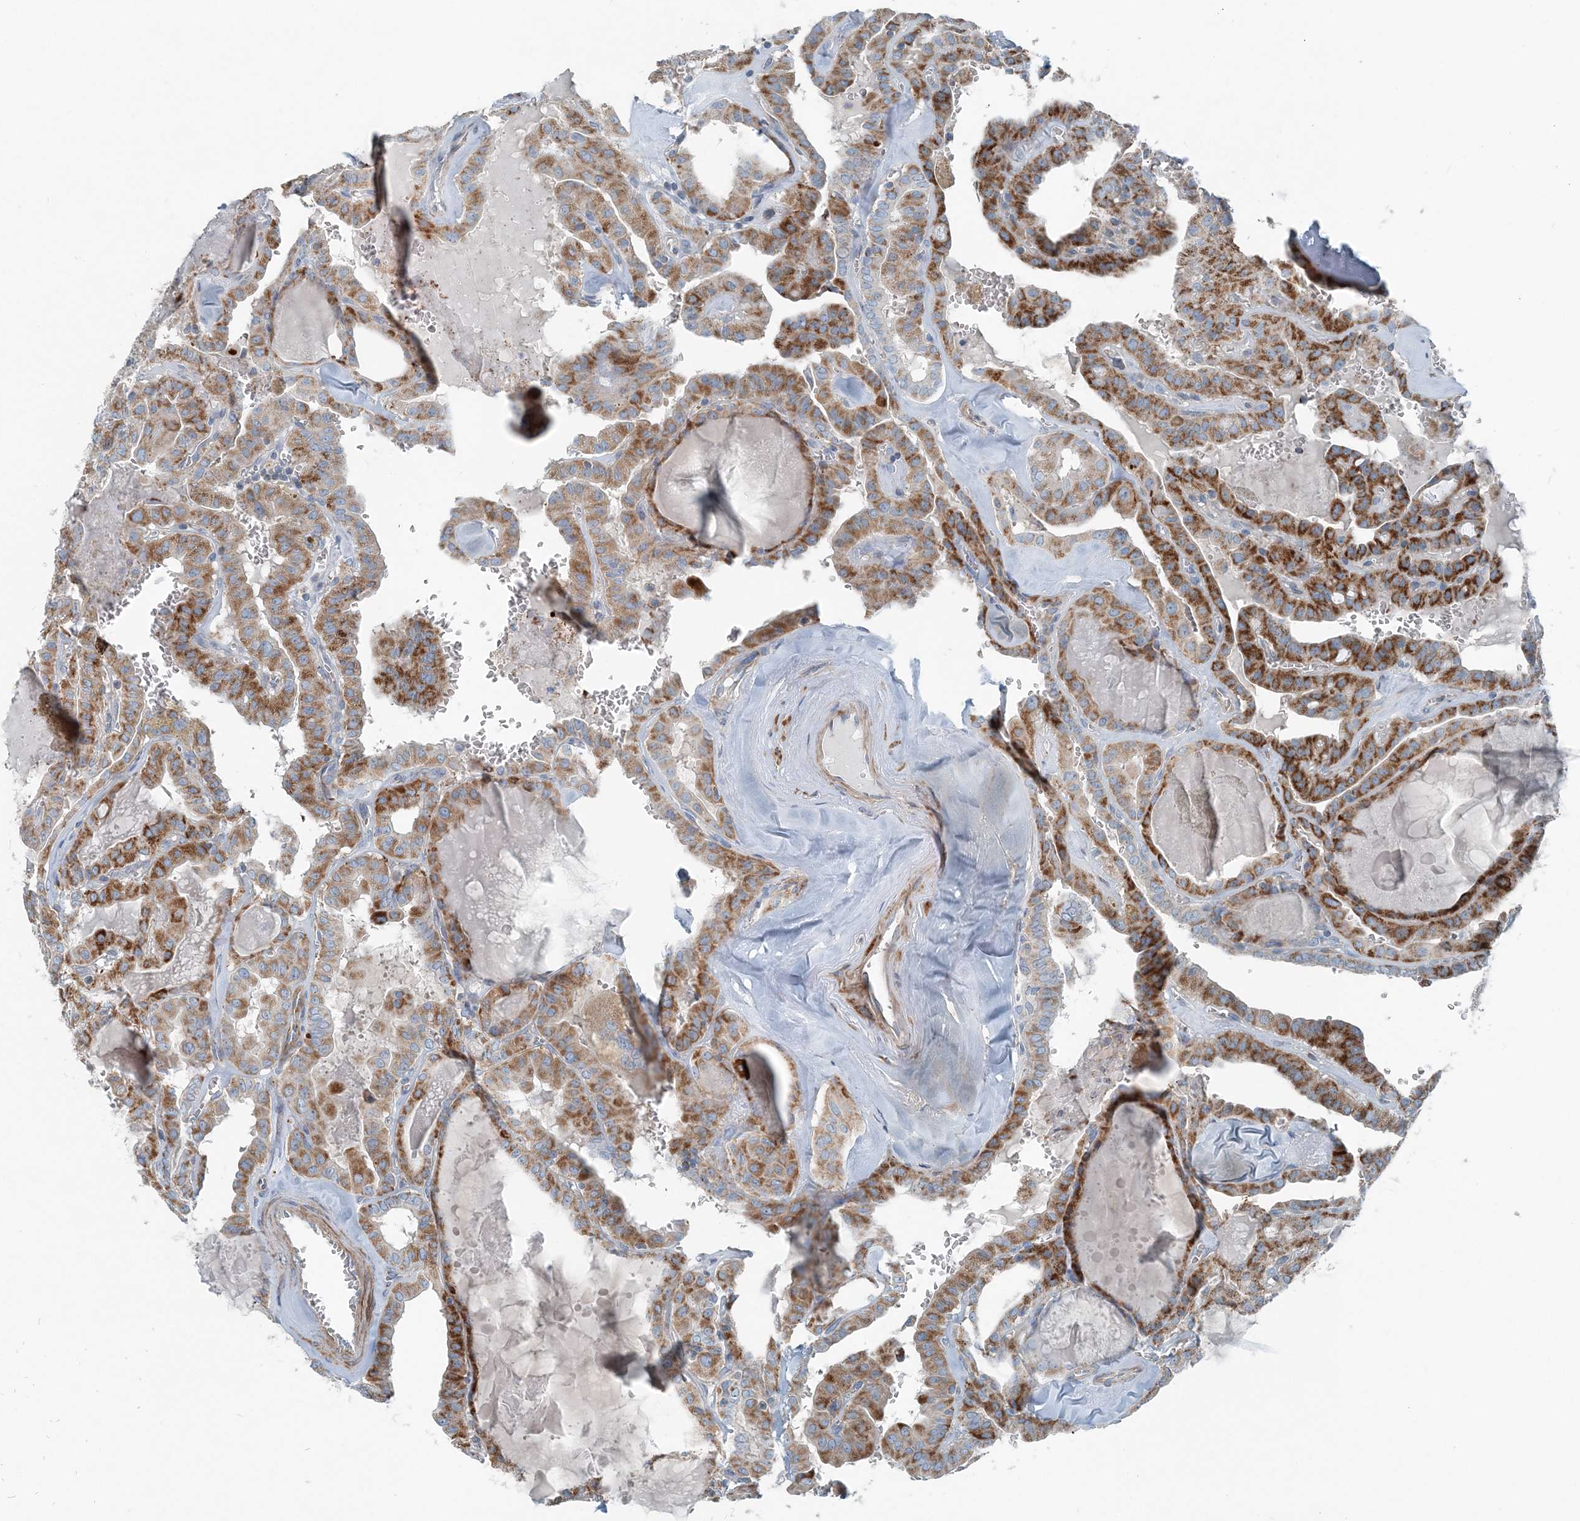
{"staining": {"intensity": "strong", "quantity": "25%-75%", "location": "cytoplasmic/membranous"}, "tissue": "thyroid cancer", "cell_type": "Tumor cells", "image_type": "cancer", "snomed": [{"axis": "morphology", "description": "Papillary adenocarcinoma, NOS"}, {"axis": "topography", "description": "Thyroid gland"}], "caption": "An image showing strong cytoplasmic/membranous staining in approximately 25%-75% of tumor cells in thyroid cancer (papillary adenocarcinoma), as visualized by brown immunohistochemical staining.", "gene": "INTU", "patient": {"sex": "male", "age": 52}}